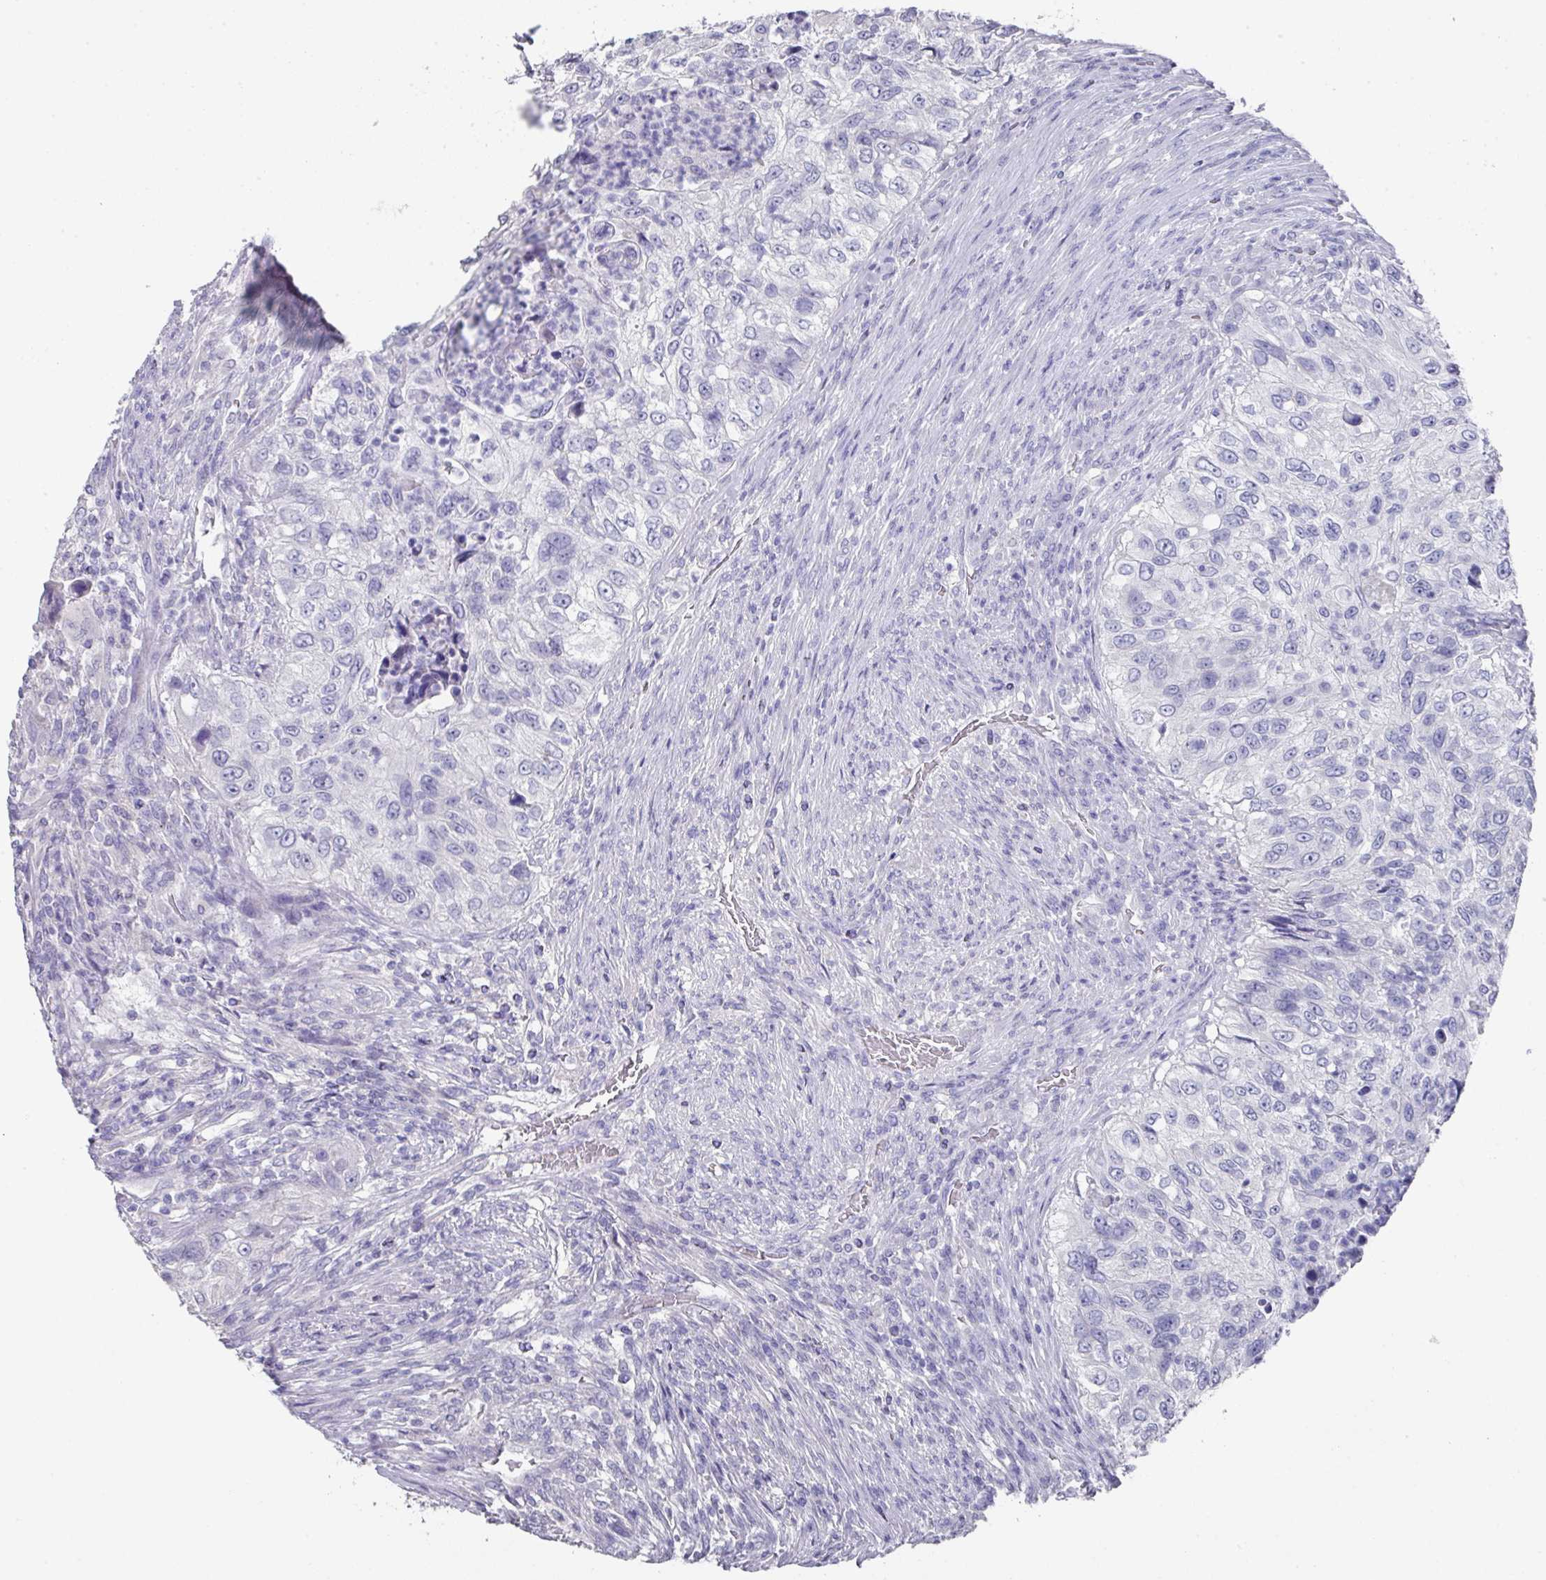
{"staining": {"intensity": "negative", "quantity": "none", "location": "none"}, "tissue": "urothelial cancer", "cell_type": "Tumor cells", "image_type": "cancer", "snomed": [{"axis": "morphology", "description": "Urothelial carcinoma, High grade"}, {"axis": "topography", "description": "Urinary bladder"}], "caption": "This is an immunohistochemistry photomicrograph of human urothelial cancer. There is no positivity in tumor cells.", "gene": "DAZL", "patient": {"sex": "female", "age": 60}}